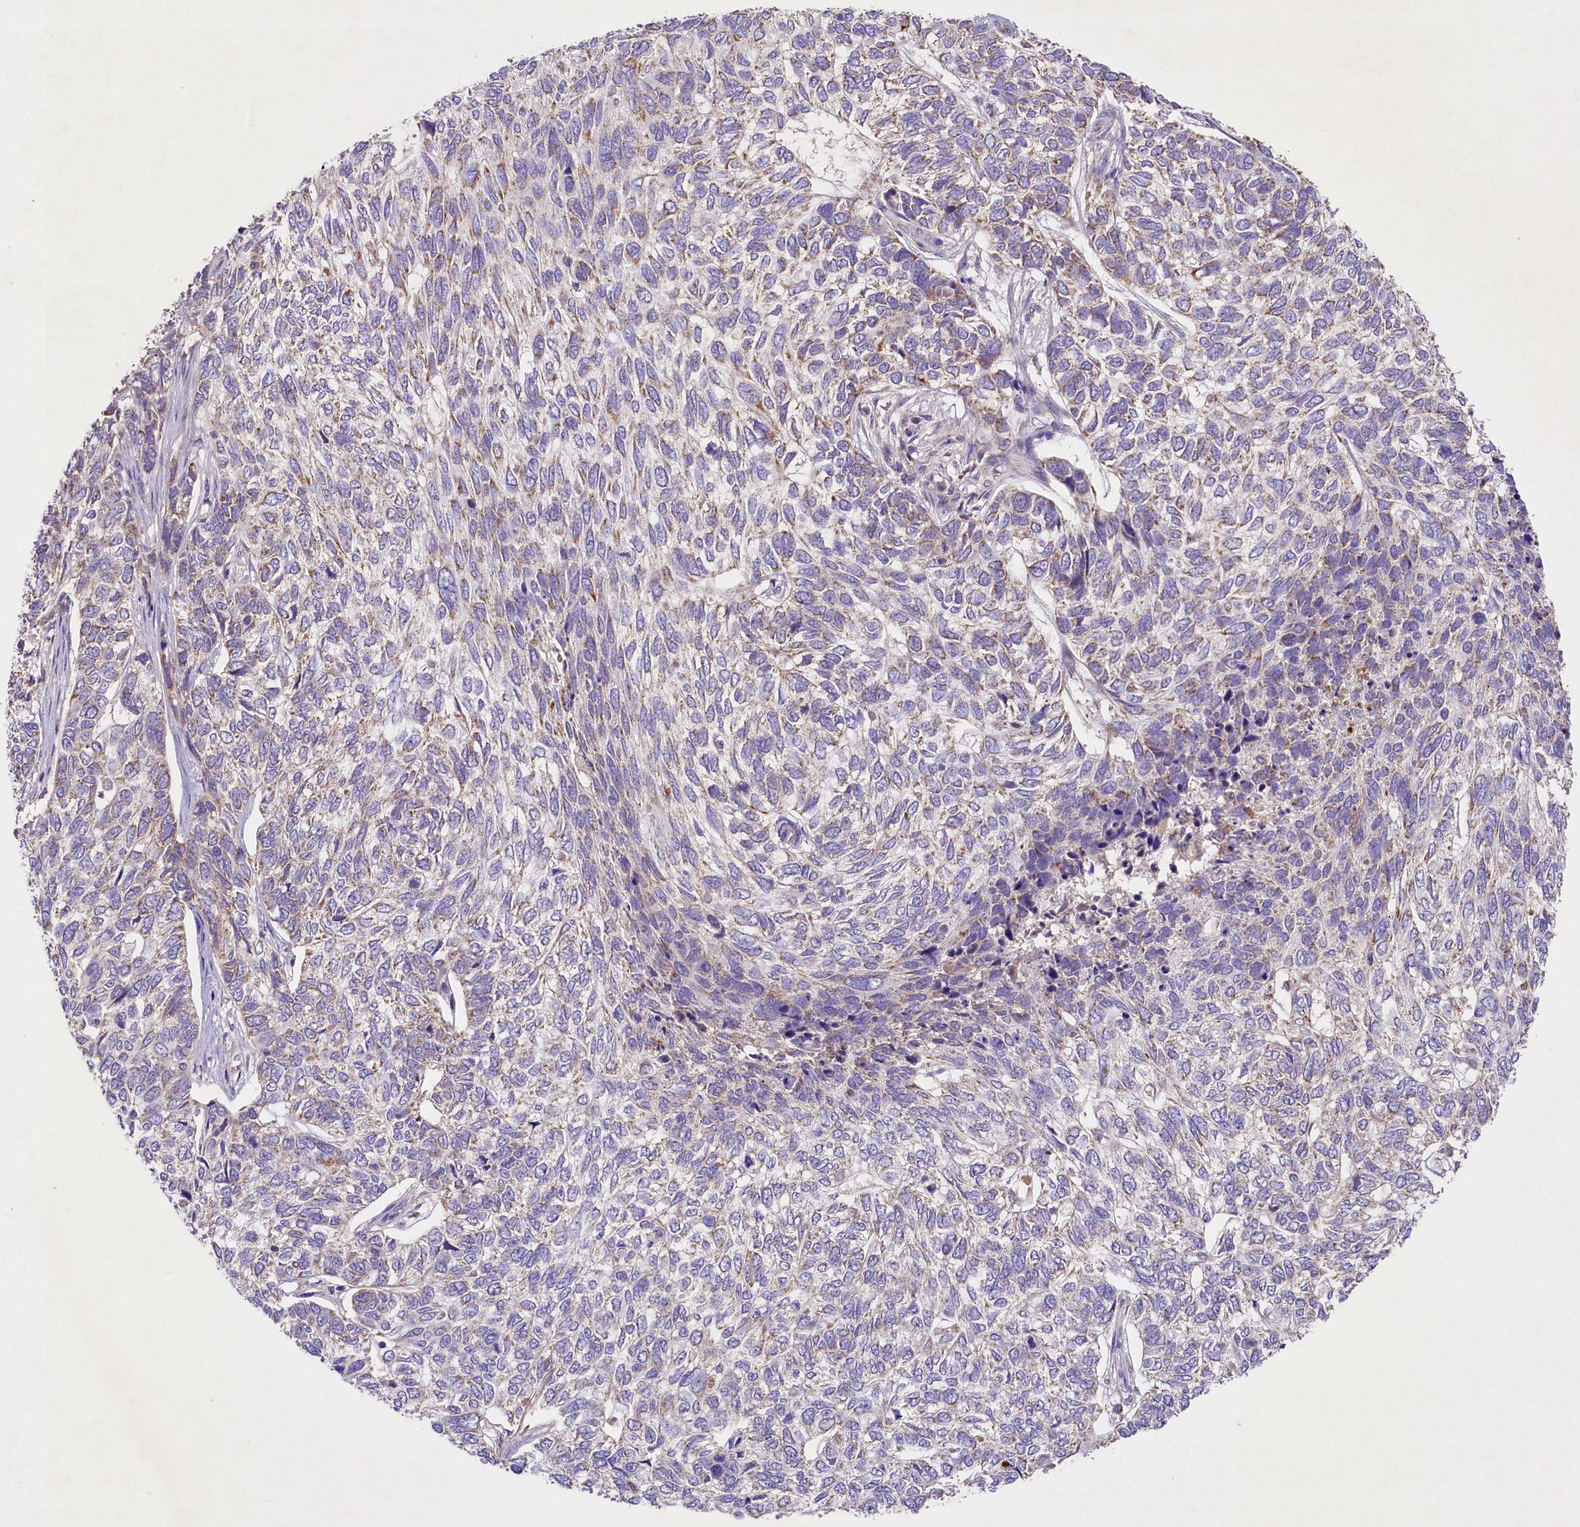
{"staining": {"intensity": "weak", "quantity": "25%-75%", "location": "cytoplasmic/membranous"}, "tissue": "skin cancer", "cell_type": "Tumor cells", "image_type": "cancer", "snomed": [{"axis": "morphology", "description": "Basal cell carcinoma"}, {"axis": "topography", "description": "Skin"}], "caption": "IHC micrograph of neoplastic tissue: skin cancer stained using immunohistochemistry (IHC) demonstrates low levels of weak protein expression localized specifically in the cytoplasmic/membranous of tumor cells, appearing as a cytoplasmic/membranous brown color.", "gene": "PMPCB", "patient": {"sex": "female", "age": 65}}